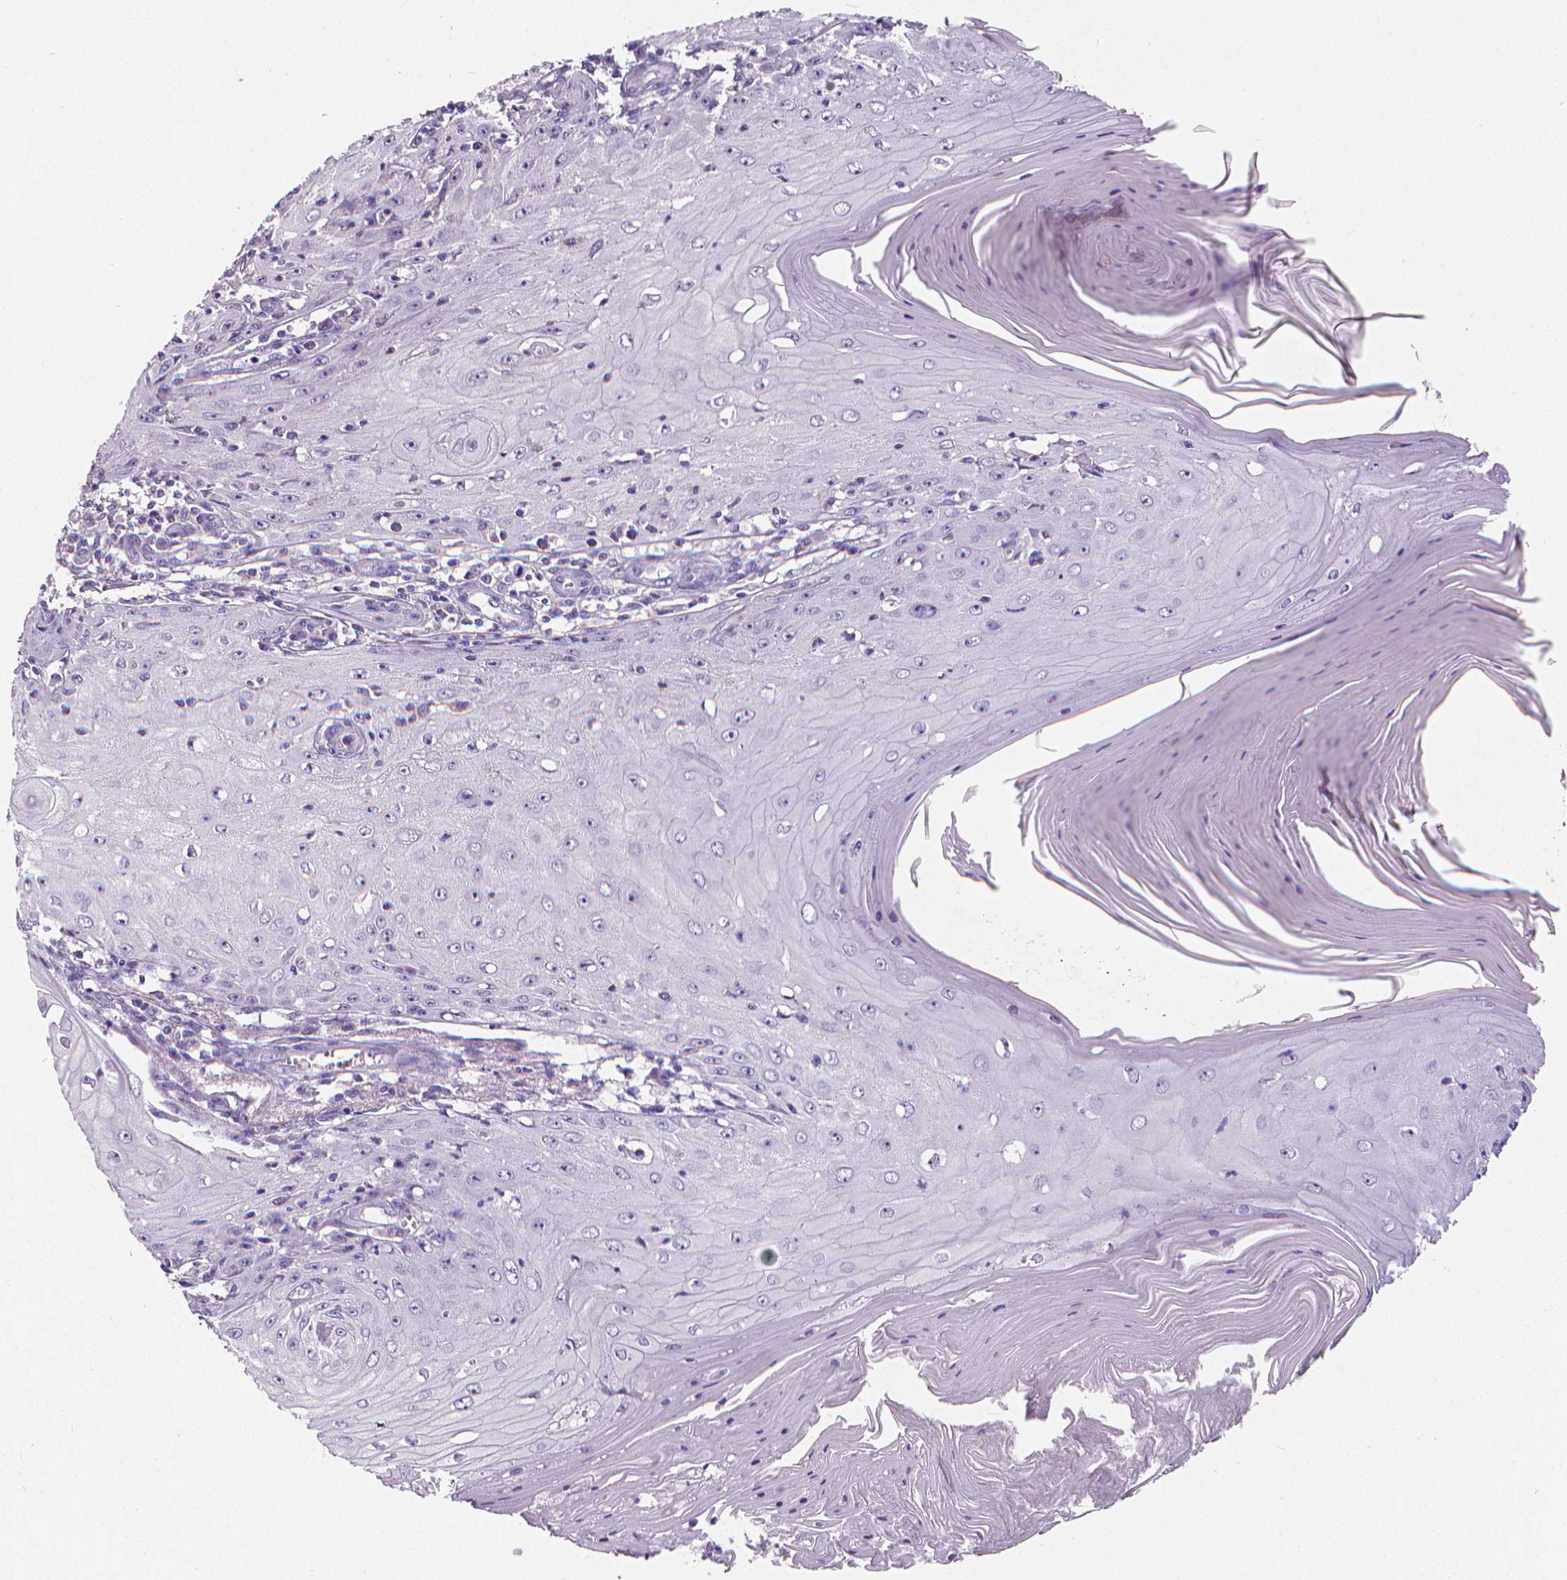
{"staining": {"intensity": "negative", "quantity": "none", "location": "none"}, "tissue": "skin cancer", "cell_type": "Tumor cells", "image_type": "cancer", "snomed": [{"axis": "morphology", "description": "Squamous cell carcinoma, NOS"}, {"axis": "topography", "description": "Skin"}], "caption": "Immunohistochemical staining of skin cancer (squamous cell carcinoma) reveals no significant expression in tumor cells.", "gene": "CD4", "patient": {"sex": "female", "age": 73}}